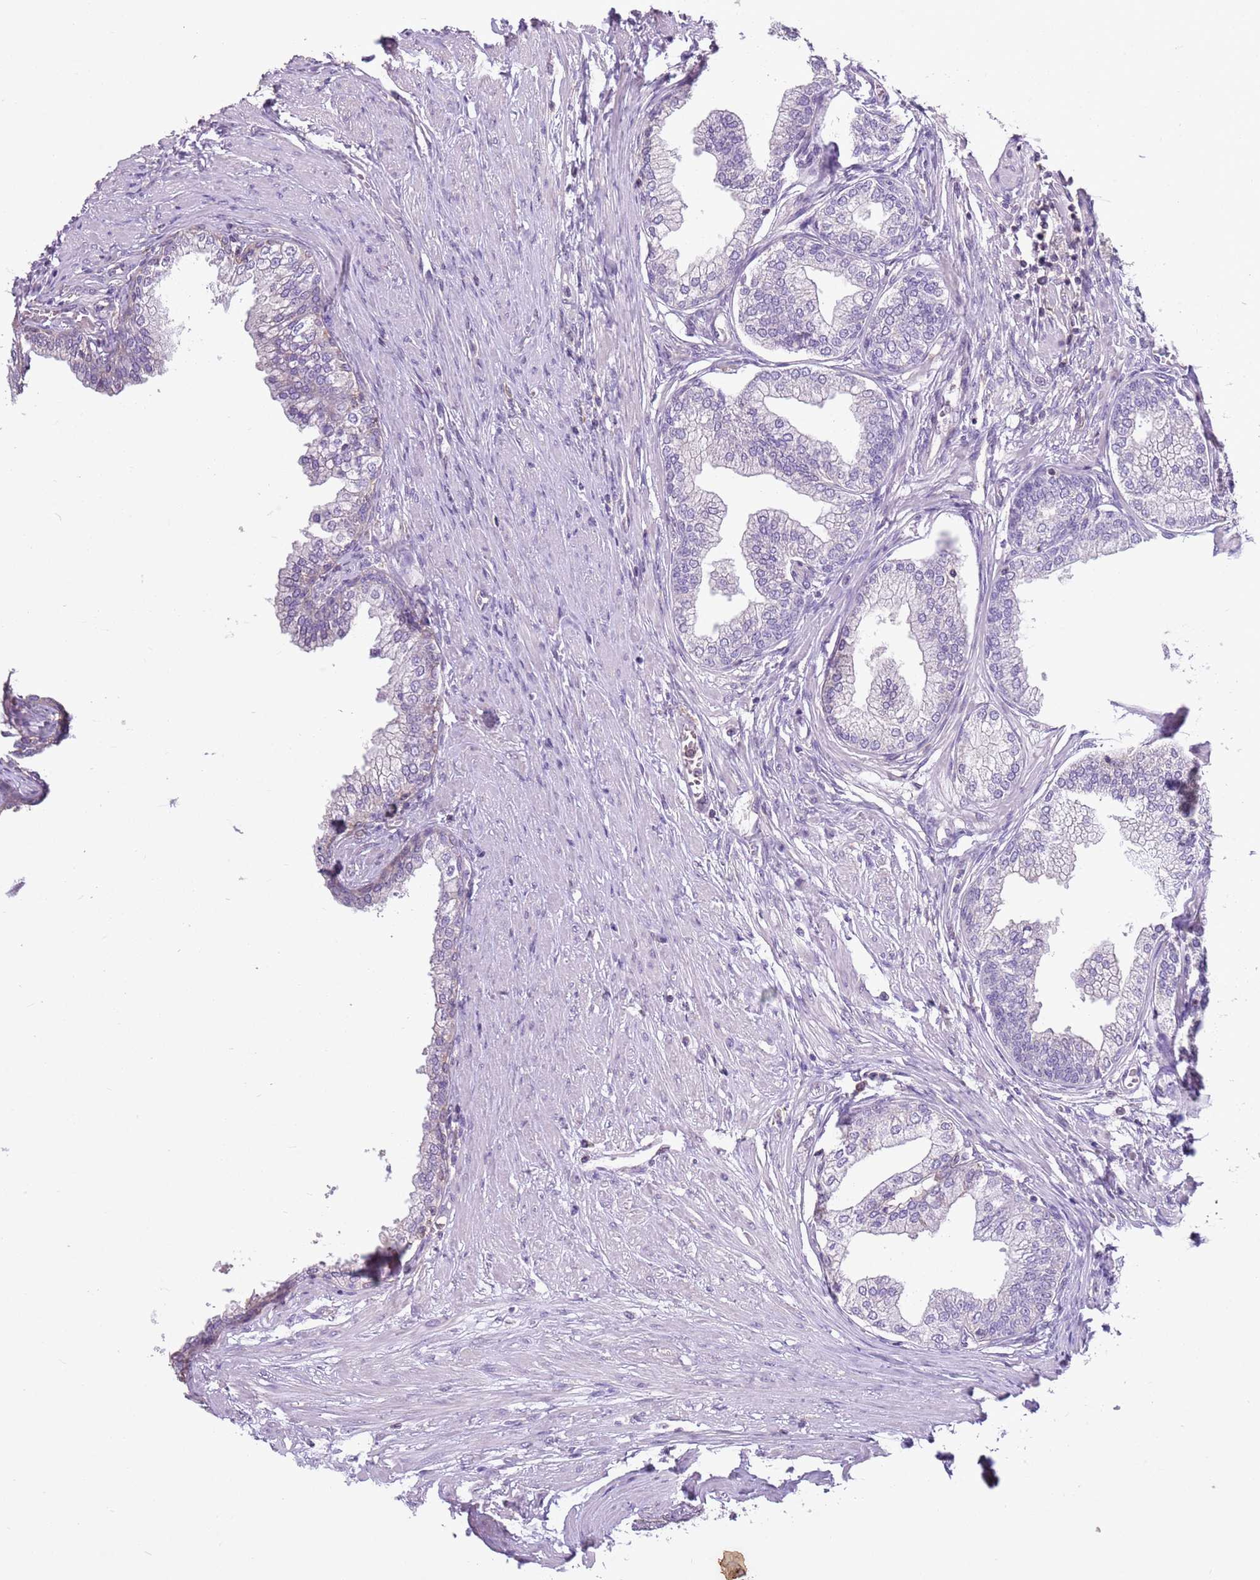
{"staining": {"intensity": "negative", "quantity": "none", "location": "none"}, "tissue": "prostate", "cell_type": "Glandular cells", "image_type": "normal", "snomed": [{"axis": "morphology", "description": "Normal tissue, NOS"}, {"axis": "morphology", "description": "Urothelial carcinoma, Low grade"}, {"axis": "topography", "description": "Urinary bladder"}, {"axis": "topography", "description": "Prostate"}], "caption": "A photomicrograph of prostate stained for a protein exhibits no brown staining in glandular cells.", "gene": "CAPN9", "patient": {"sex": "male", "age": 60}}